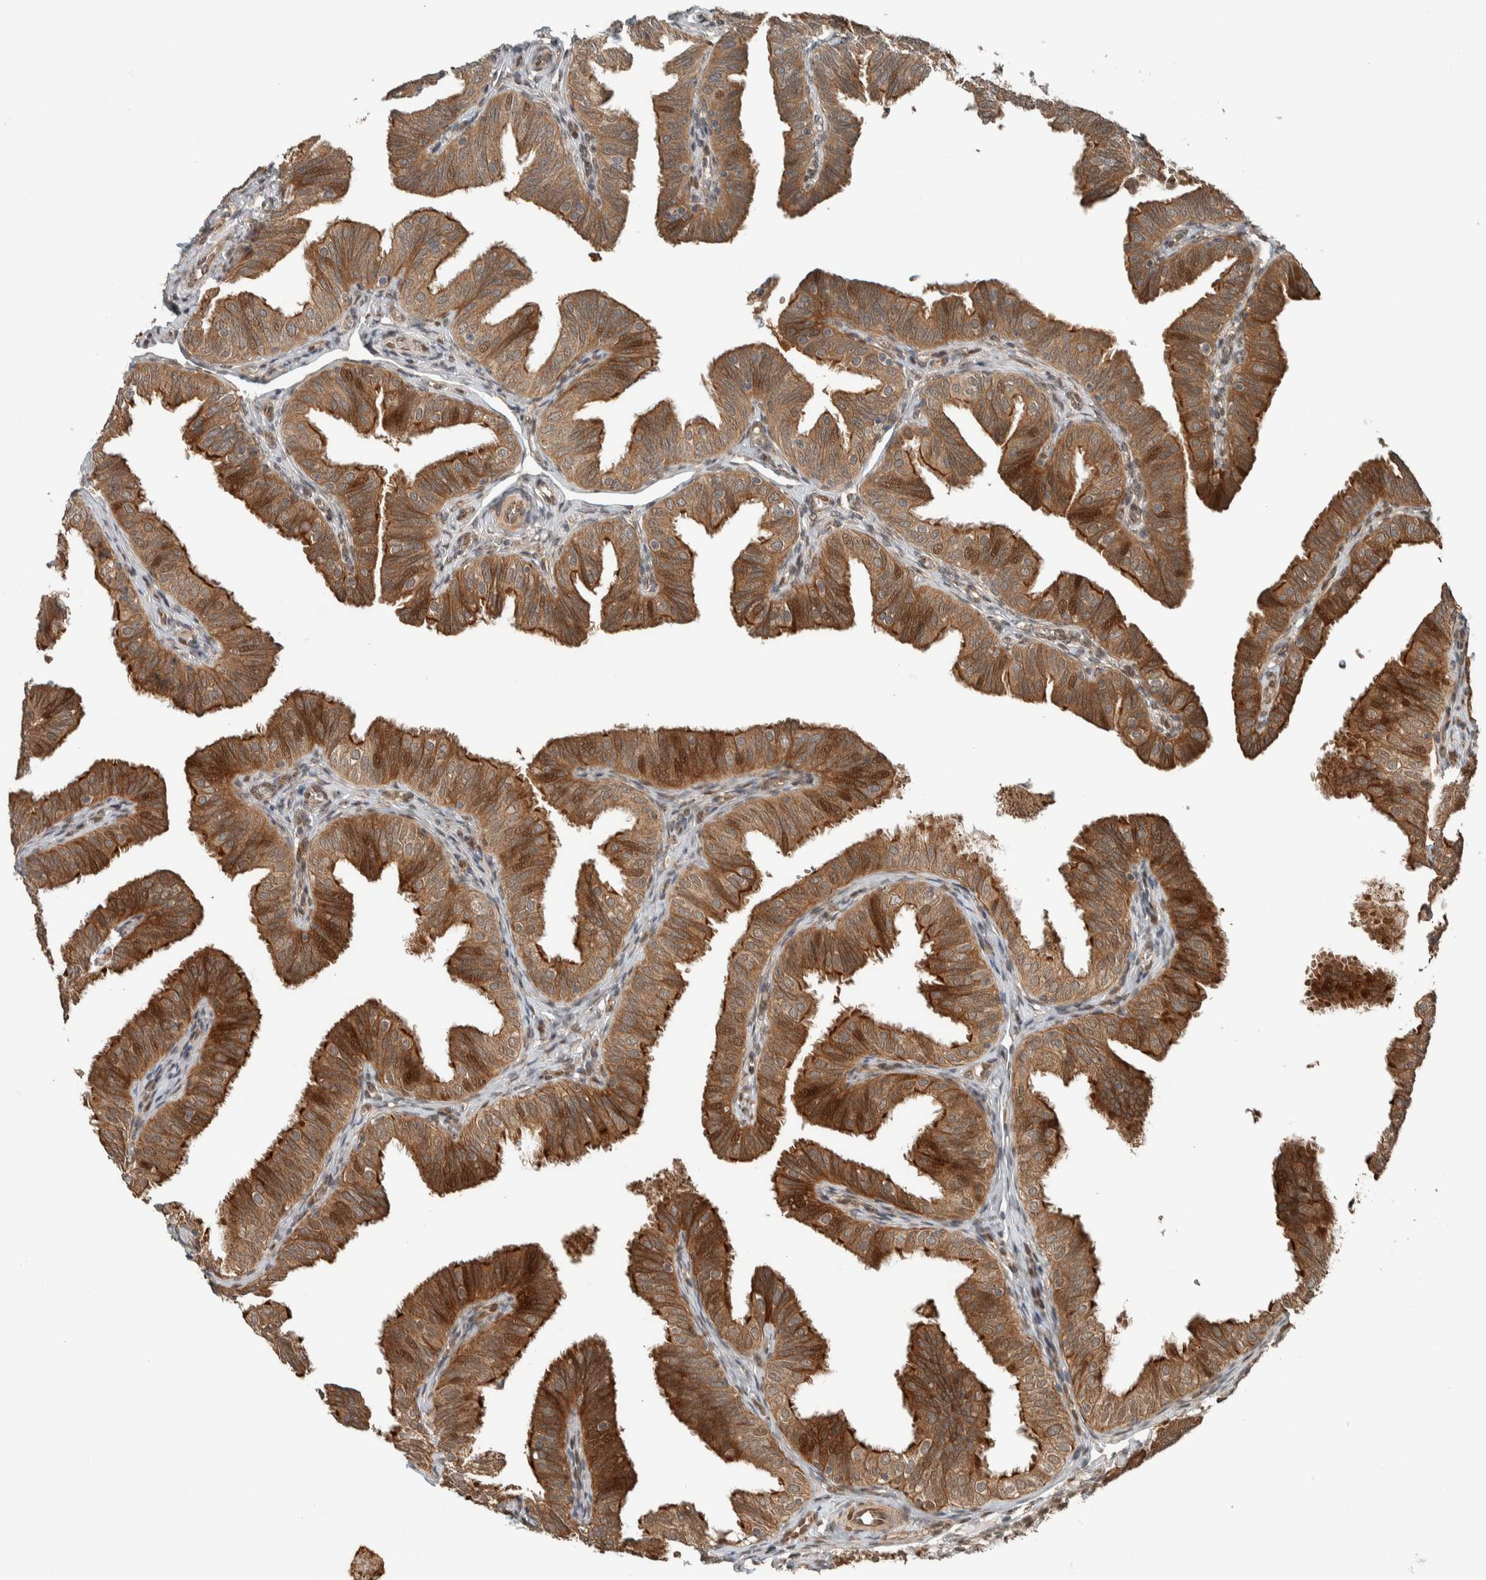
{"staining": {"intensity": "moderate", "quantity": ">75%", "location": "cytoplasmic/membranous,nuclear"}, "tissue": "fallopian tube", "cell_type": "Glandular cells", "image_type": "normal", "snomed": [{"axis": "morphology", "description": "Normal tissue, NOS"}, {"axis": "topography", "description": "Fallopian tube"}], "caption": "Benign fallopian tube displays moderate cytoplasmic/membranous,nuclear positivity in about >75% of glandular cells, visualized by immunohistochemistry. (Brightfield microscopy of DAB IHC at high magnification).", "gene": "STXBP4", "patient": {"sex": "female", "age": 35}}